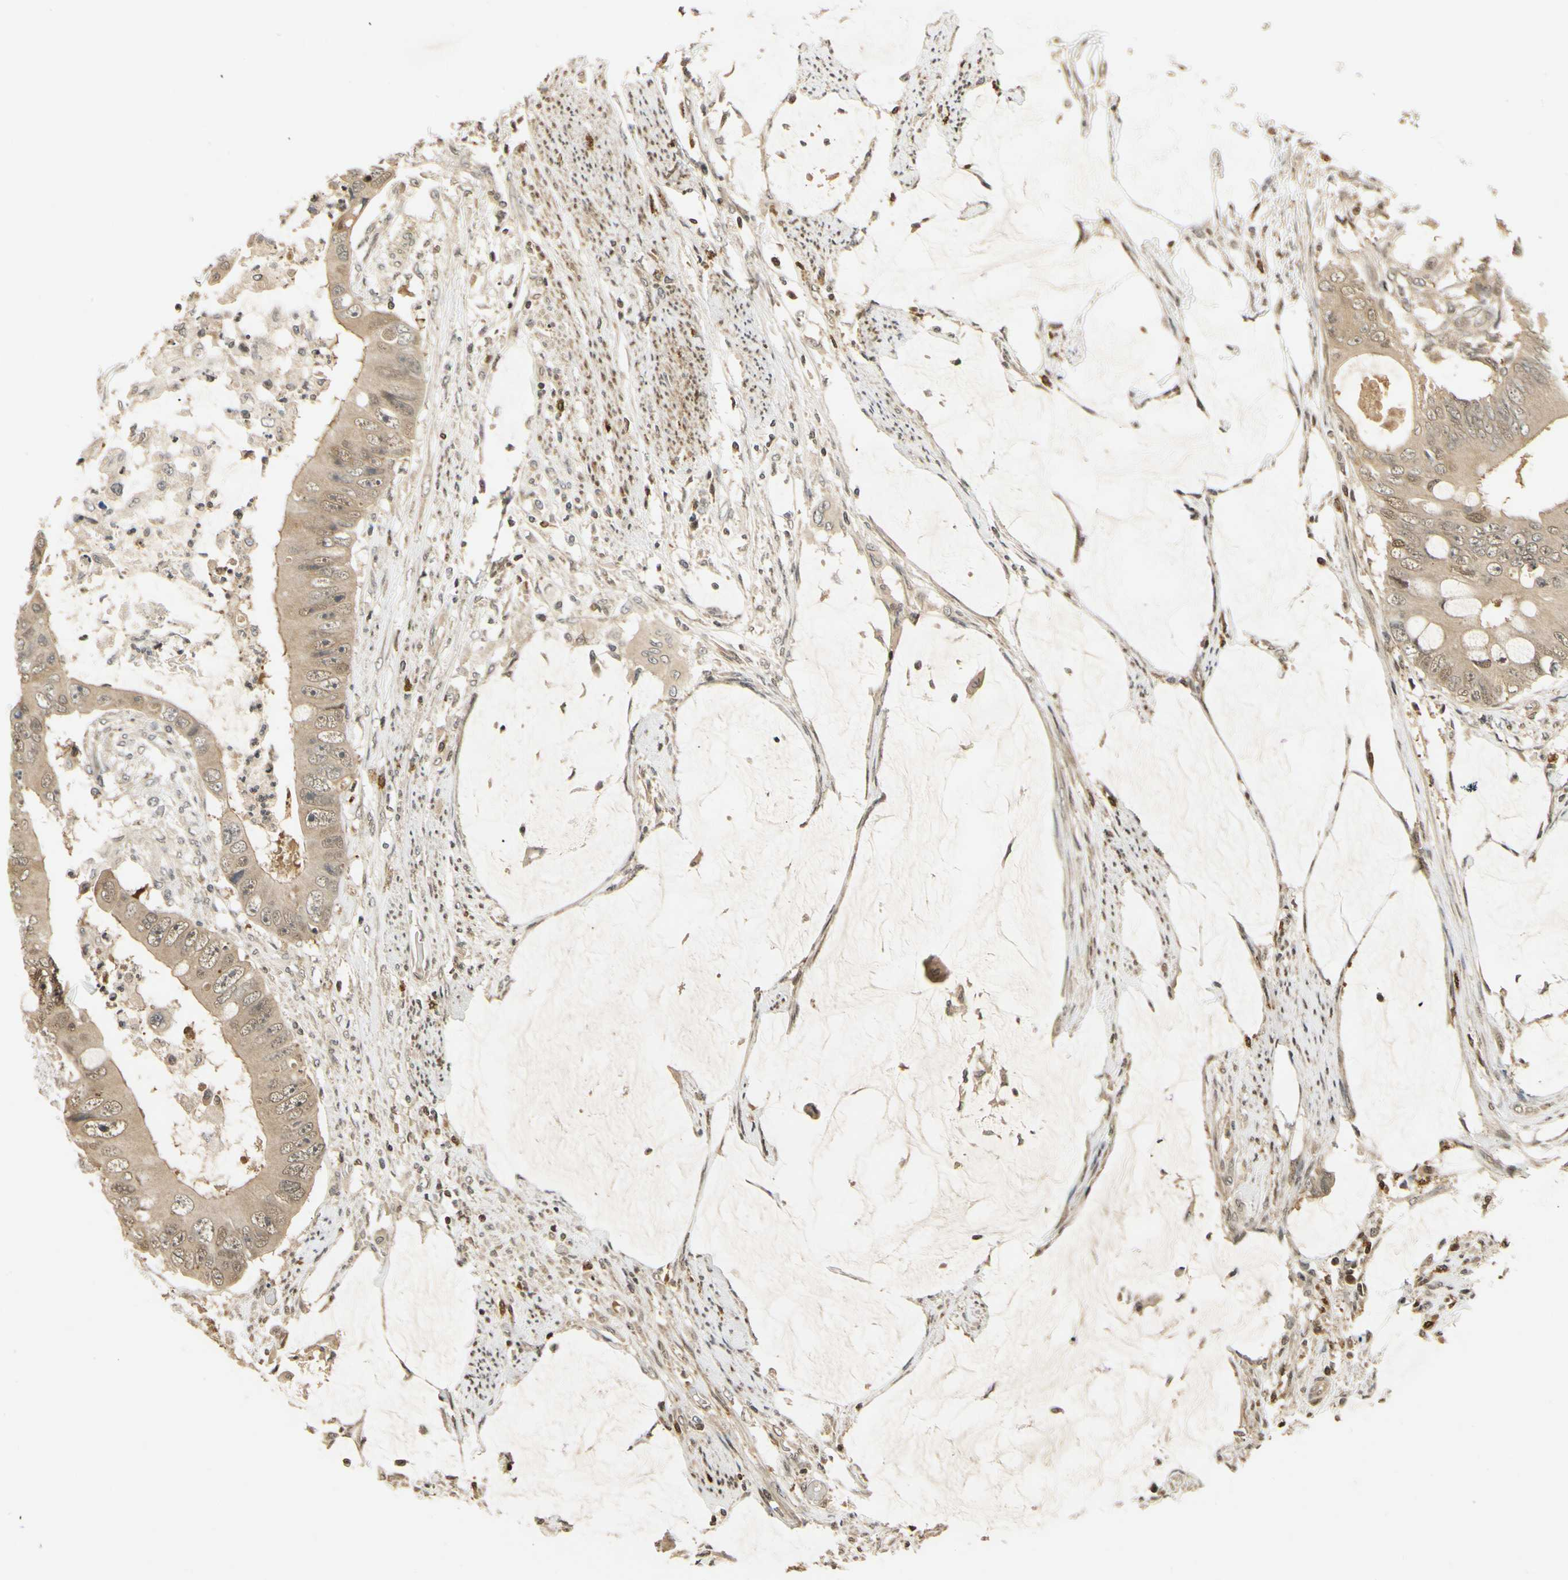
{"staining": {"intensity": "weak", "quantity": ">75%", "location": "cytoplasmic/membranous"}, "tissue": "colorectal cancer", "cell_type": "Tumor cells", "image_type": "cancer", "snomed": [{"axis": "morphology", "description": "Adenocarcinoma, NOS"}, {"axis": "topography", "description": "Rectum"}], "caption": "IHC staining of colorectal cancer, which shows low levels of weak cytoplasmic/membranous expression in about >75% of tumor cells indicating weak cytoplasmic/membranous protein positivity. The staining was performed using DAB (brown) for protein detection and nuclei were counterstained in hematoxylin (blue).", "gene": "SOD1", "patient": {"sex": "female", "age": 77}}